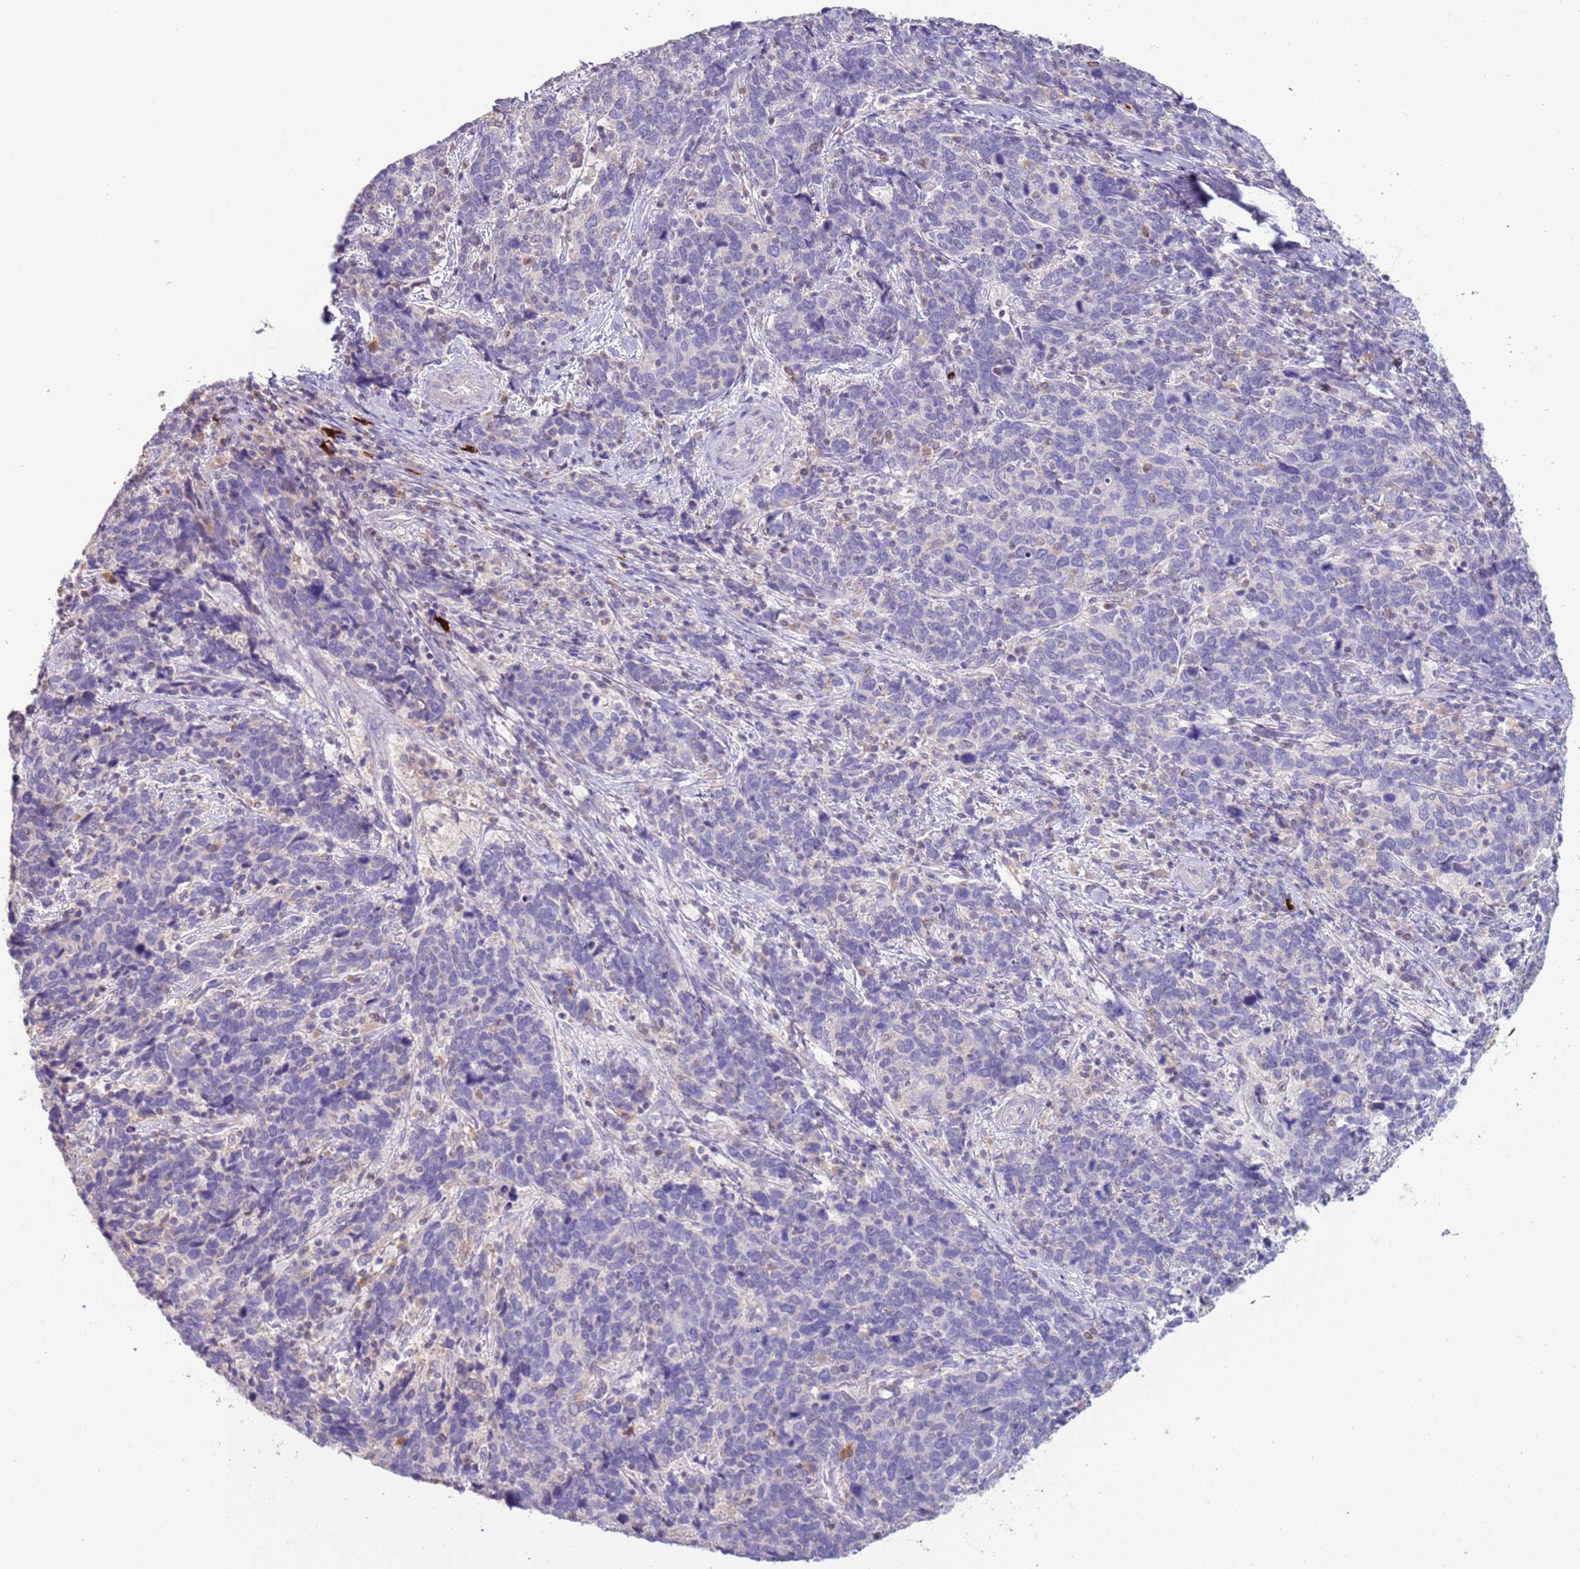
{"staining": {"intensity": "negative", "quantity": "none", "location": "none"}, "tissue": "cervical cancer", "cell_type": "Tumor cells", "image_type": "cancer", "snomed": [{"axis": "morphology", "description": "Squamous cell carcinoma, NOS"}, {"axis": "topography", "description": "Cervix"}], "caption": "Tumor cells show no significant expression in cervical squamous cell carcinoma.", "gene": "IL2RG", "patient": {"sex": "female", "age": 41}}